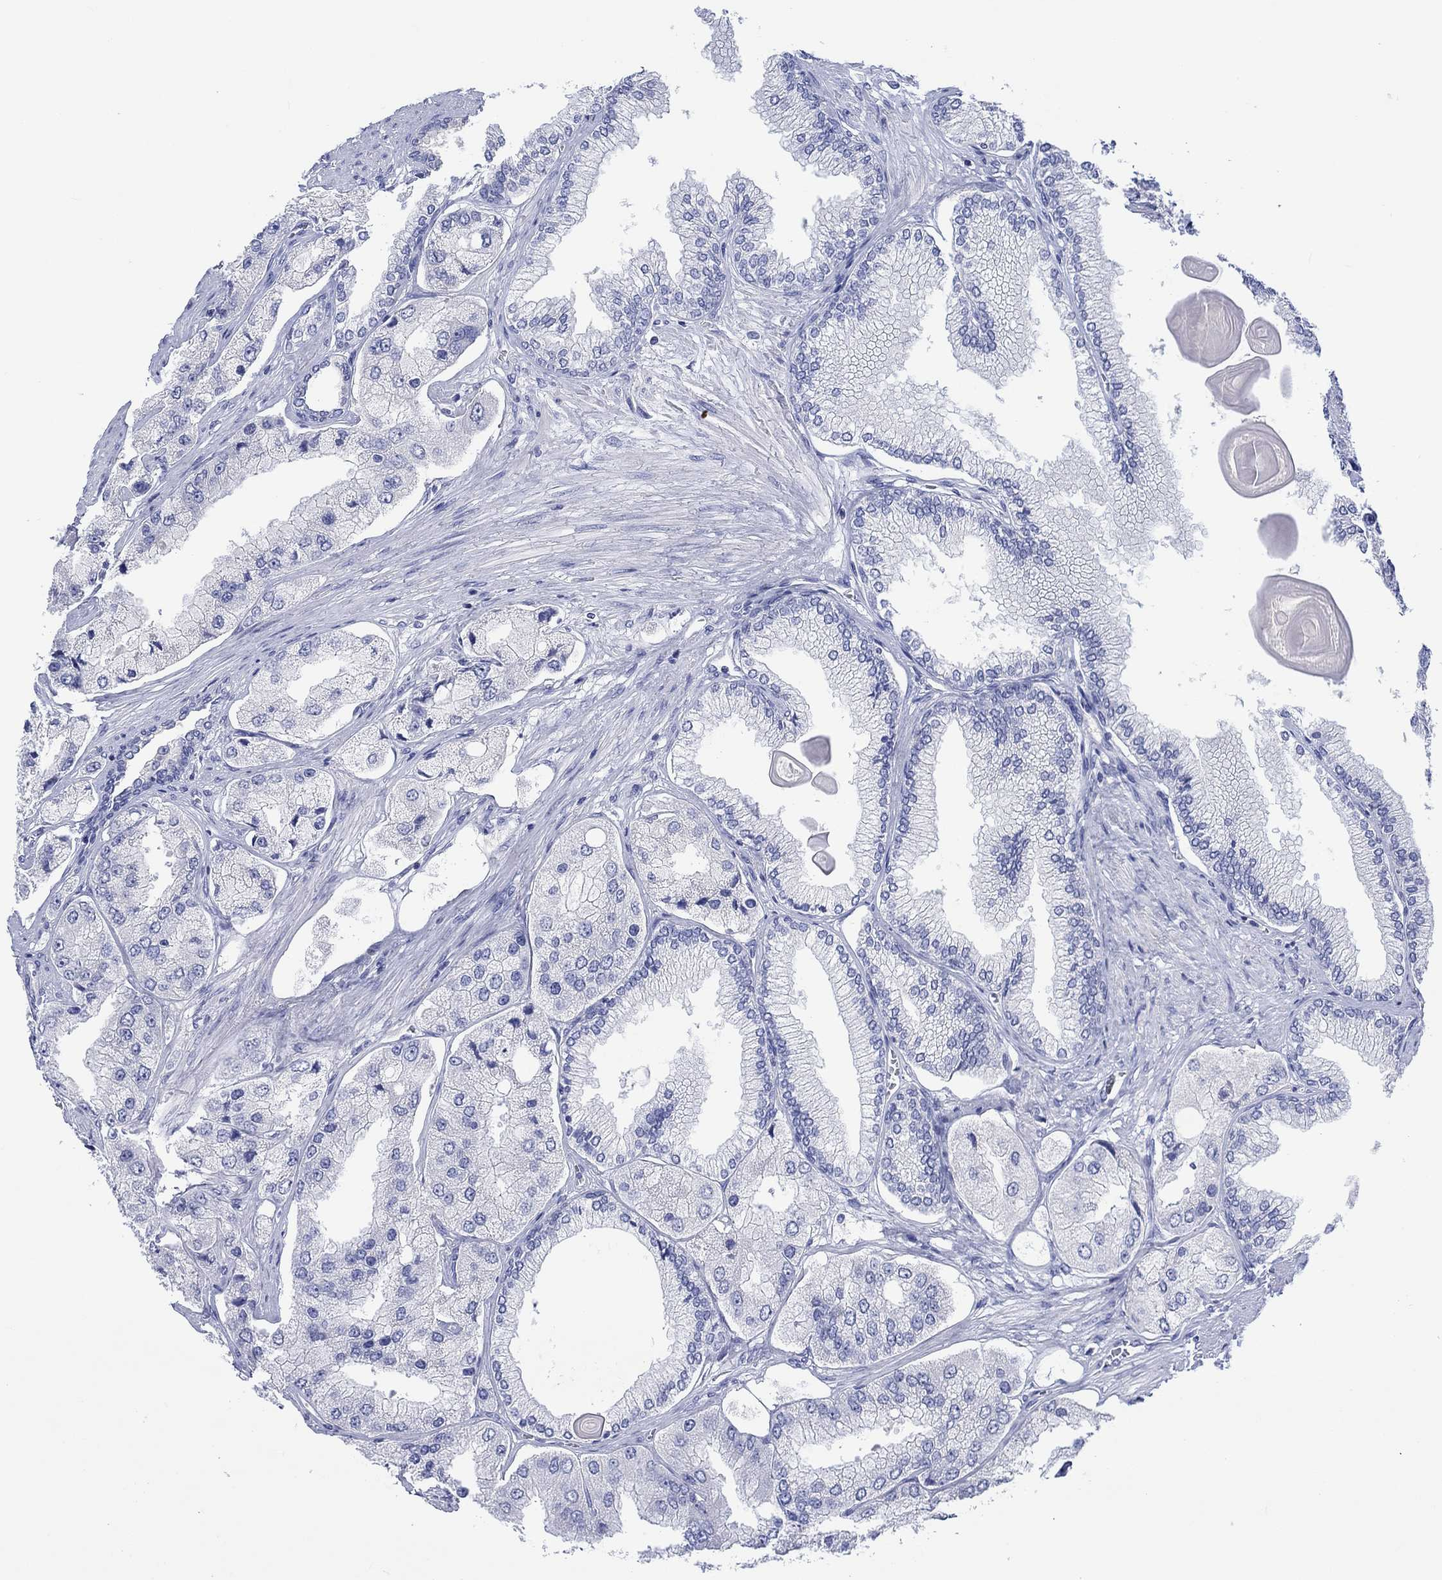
{"staining": {"intensity": "negative", "quantity": "none", "location": "none"}, "tissue": "prostate cancer", "cell_type": "Tumor cells", "image_type": "cancer", "snomed": [{"axis": "morphology", "description": "Adenocarcinoma, Low grade"}, {"axis": "topography", "description": "Prostate"}], "caption": "Image shows no protein staining in tumor cells of prostate cancer (low-grade adenocarcinoma) tissue.", "gene": "TOMM20L", "patient": {"sex": "male", "age": 69}}